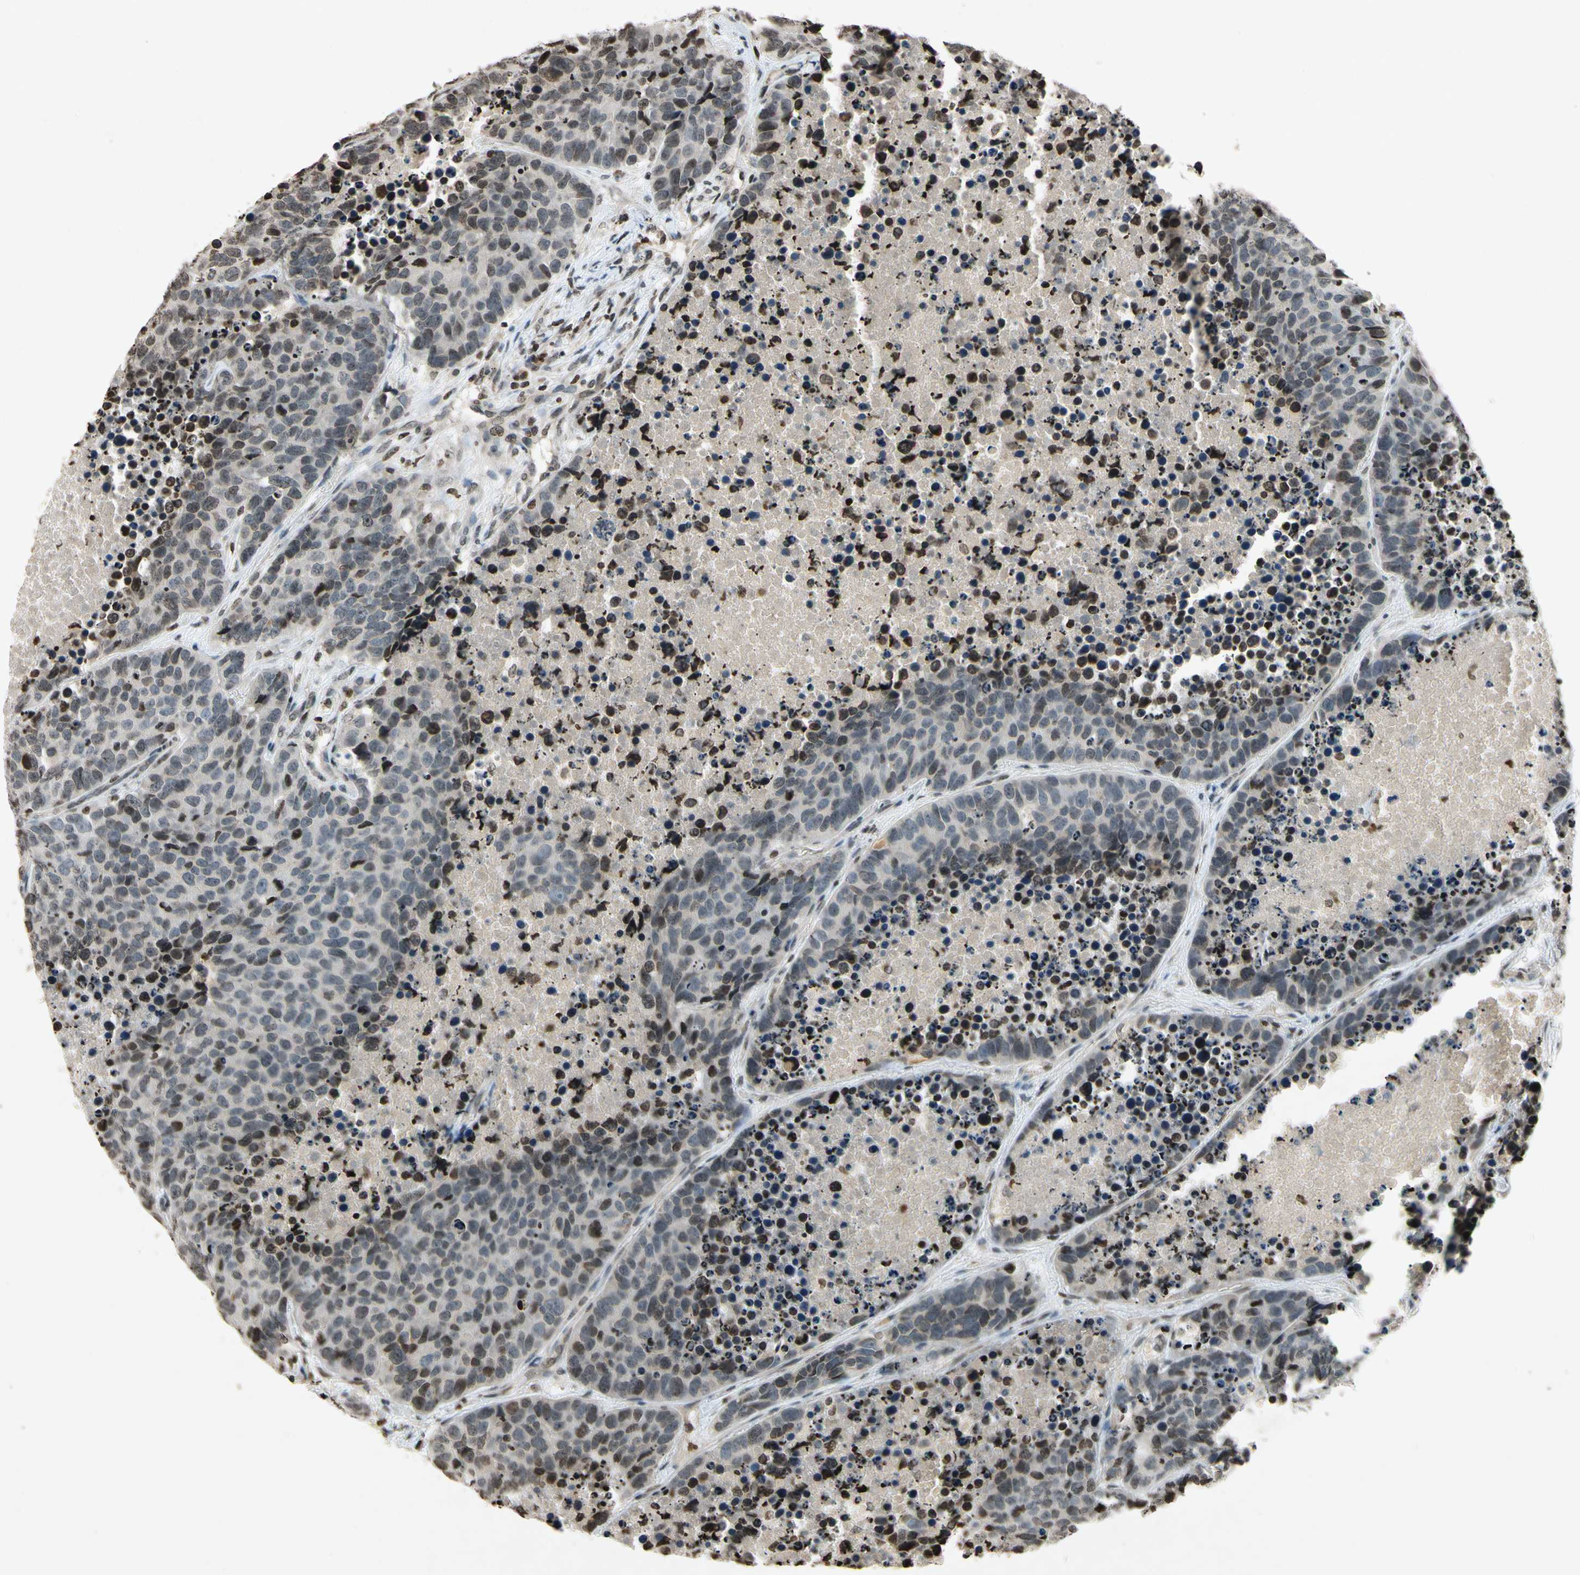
{"staining": {"intensity": "moderate", "quantity": "<25%", "location": "nuclear"}, "tissue": "carcinoid", "cell_type": "Tumor cells", "image_type": "cancer", "snomed": [{"axis": "morphology", "description": "Carcinoid, malignant, NOS"}, {"axis": "topography", "description": "Lung"}], "caption": "A brown stain shows moderate nuclear staining of a protein in carcinoid tumor cells.", "gene": "HOXB3", "patient": {"sex": "male", "age": 60}}